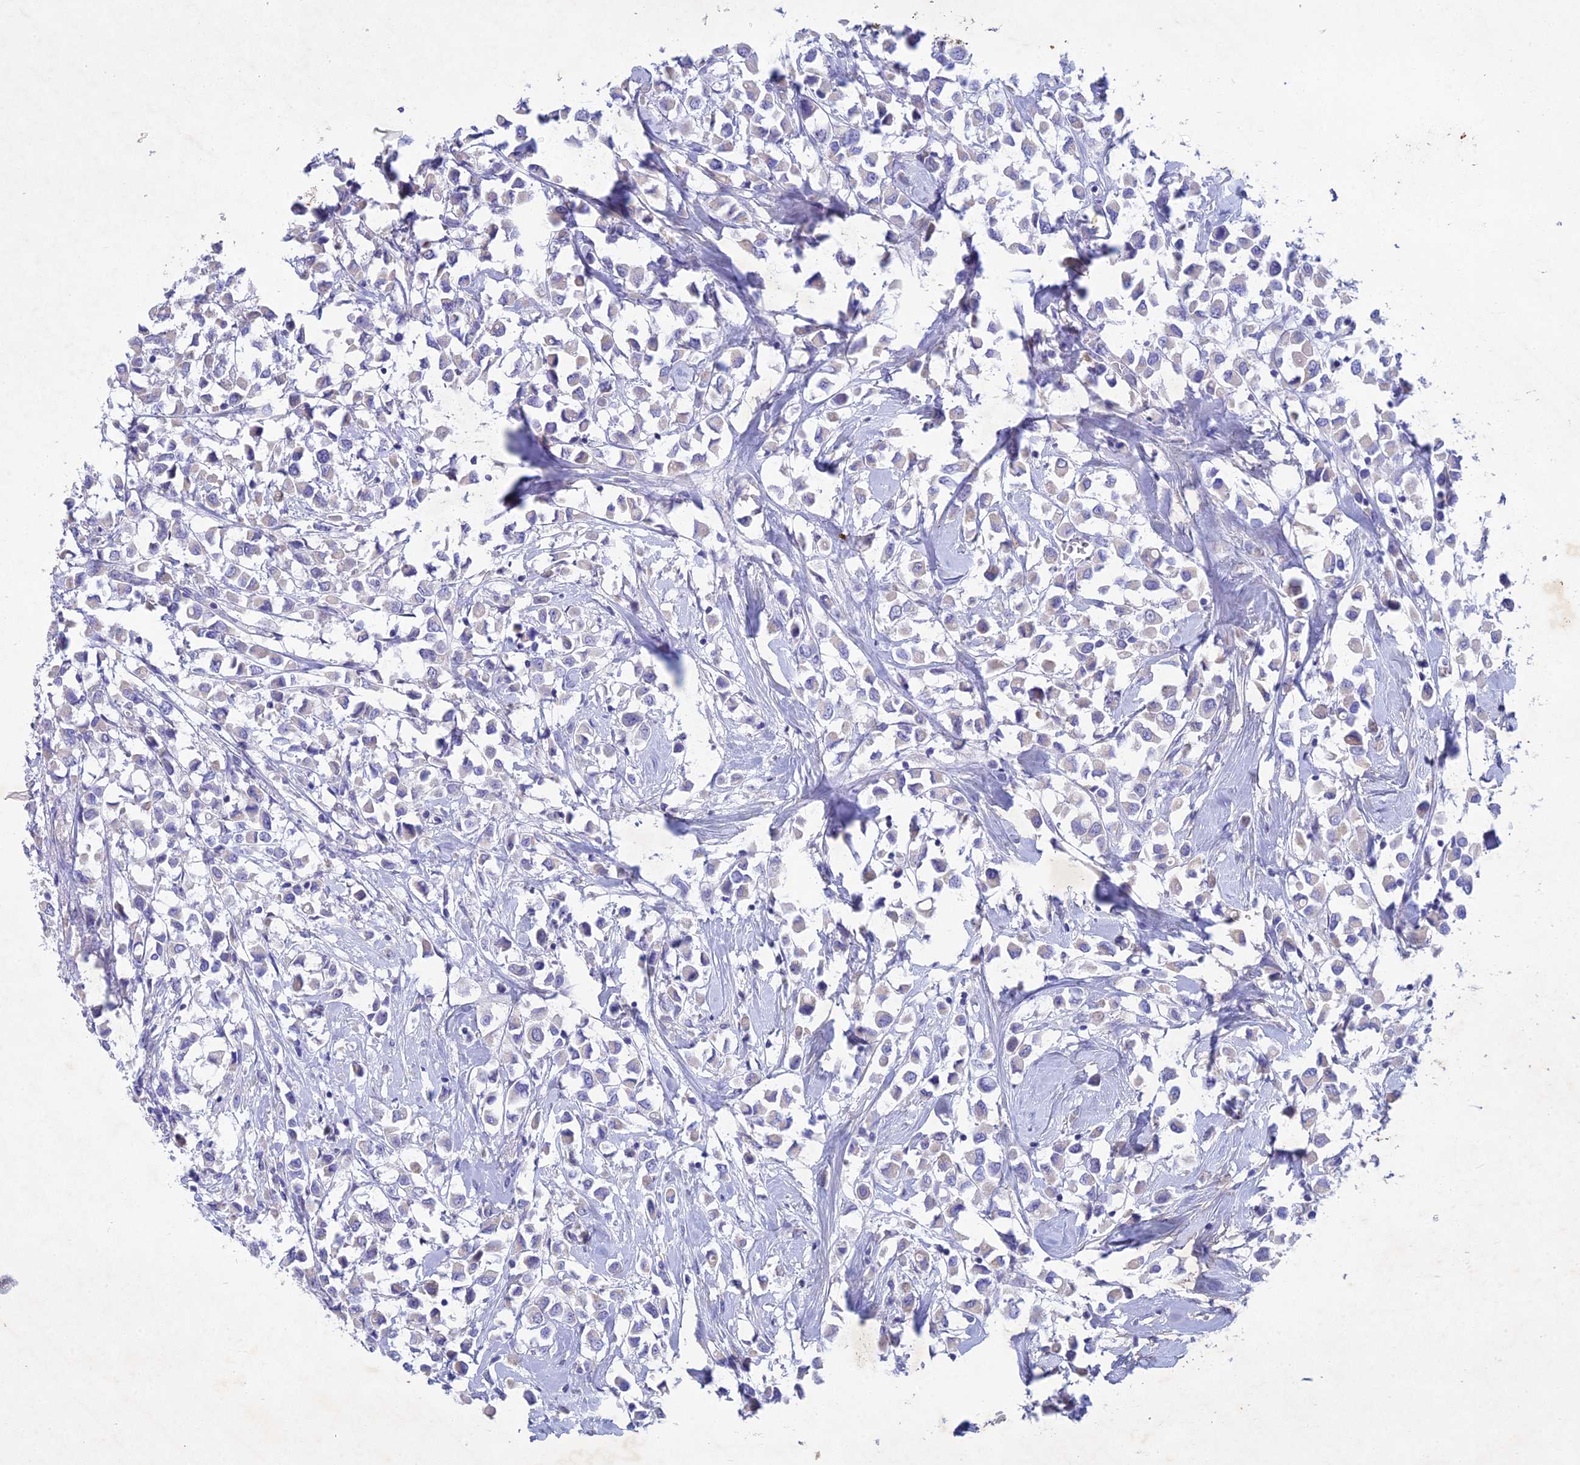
{"staining": {"intensity": "negative", "quantity": "none", "location": "none"}, "tissue": "breast cancer", "cell_type": "Tumor cells", "image_type": "cancer", "snomed": [{"axis": "morphology", "description": "Duct carcinoma"}, {"axis": "topography", "description": "Breast"}], "caption": "Breast cancer (infiltrating ductal carcinoma) was stained to show a protein in brown. There is no significant positivity in tumor cells.", "gene": "BTBD19", "patient": {"sex": "female", "age": 61}}